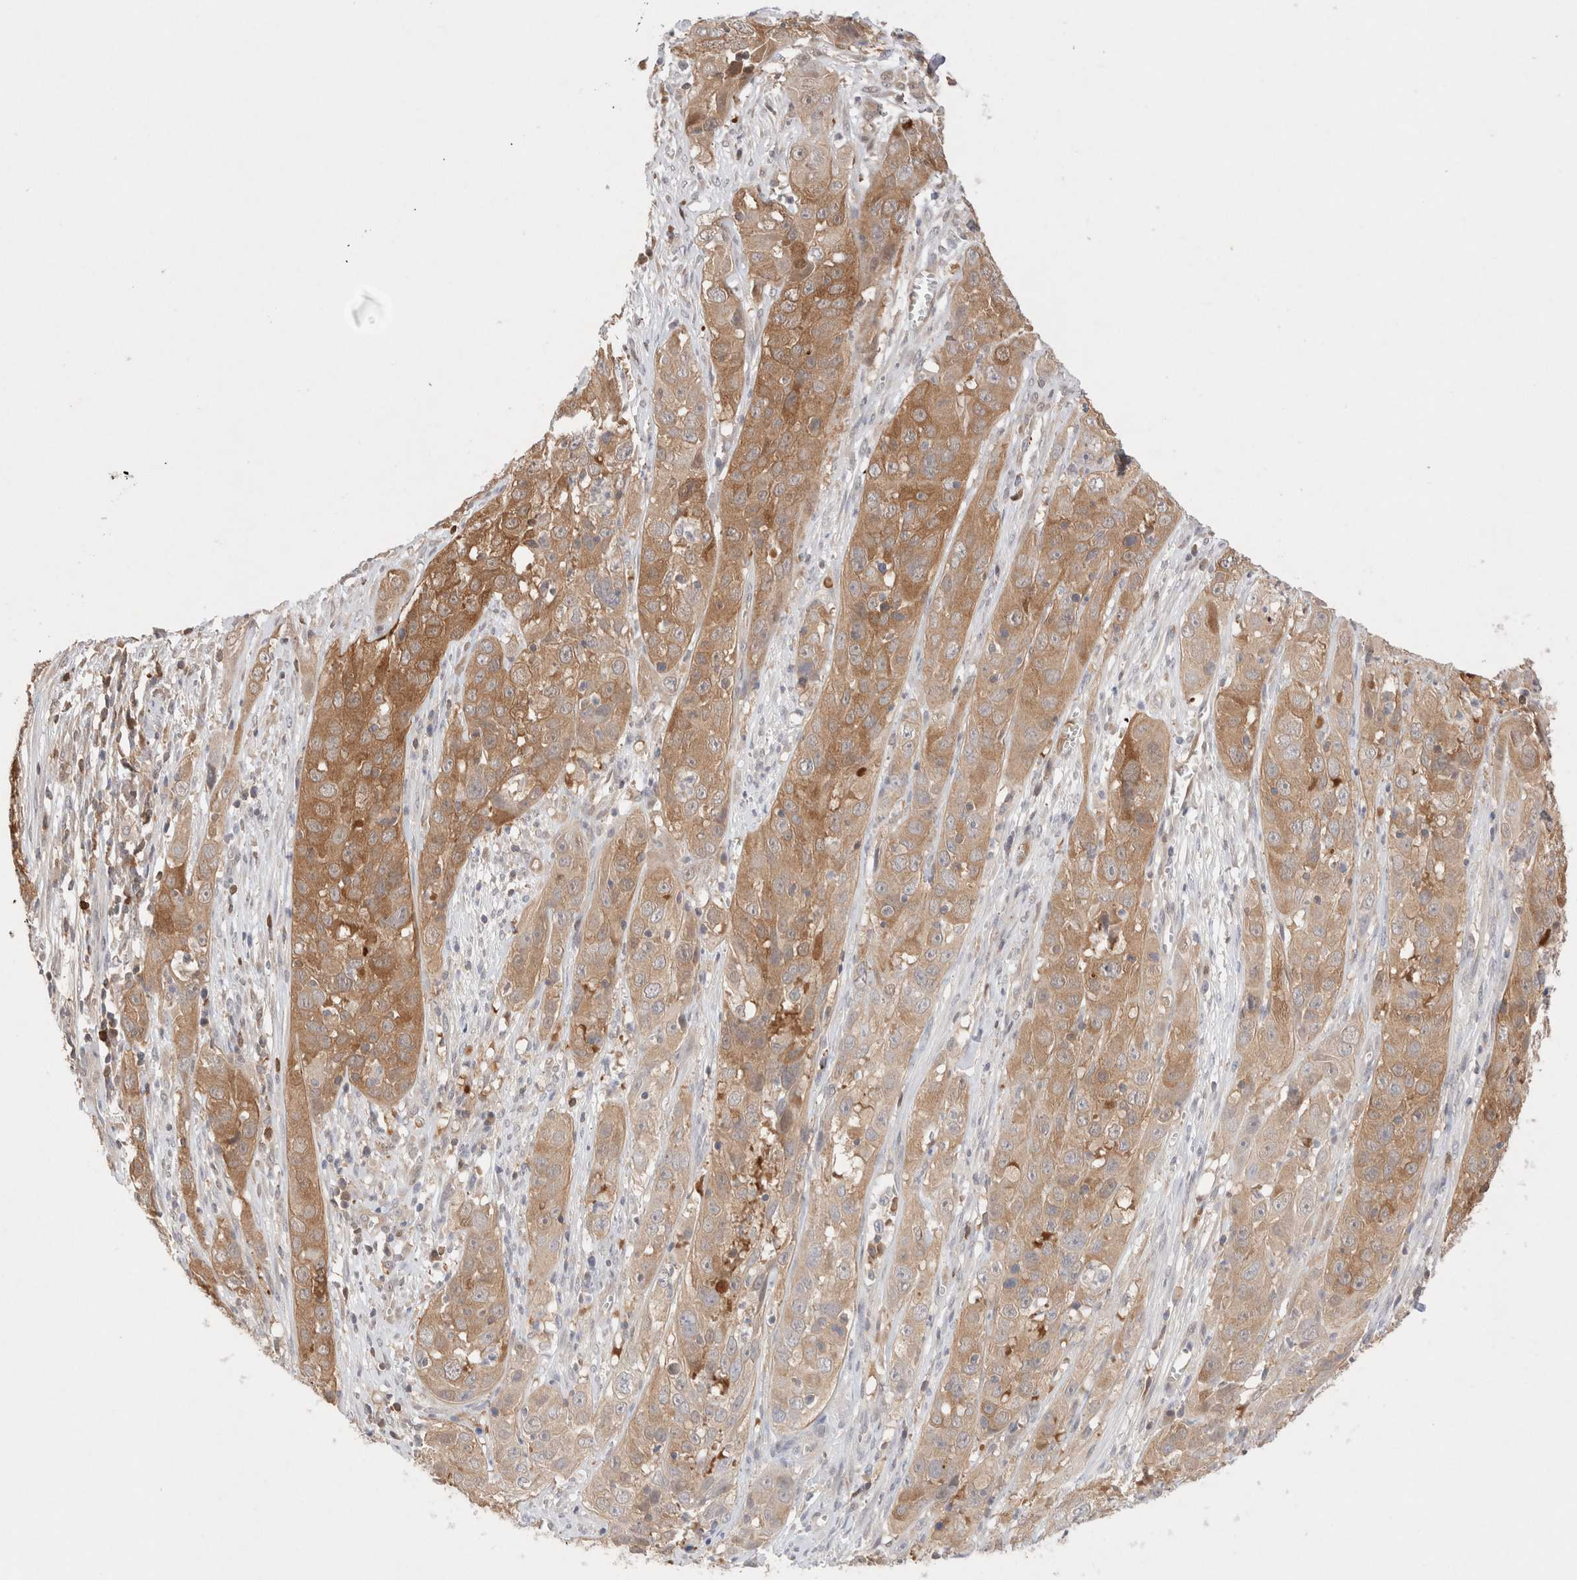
{"staining": {"intensity": "moderate", "quantity": ">75%", "location": "cytoplasmic/membranous"}, "tissue": "cervical cancer", "cell_type": "Tumor cells", "image_type": "cancer", "snomed": [{"axis": "morphology", "description": "Squamous cell carcinoma, NOS"}, {"axis": "topography", "description": "Cervix"}], "caption": "Protein staining by IHC reveals moderate cytoplasmic/membranous staining in about >75% of tumor cells in cervical cancer (squamous cell carcinoma).", "gene": "STARD10", "patient": {"sex": "female", "age": 32}}